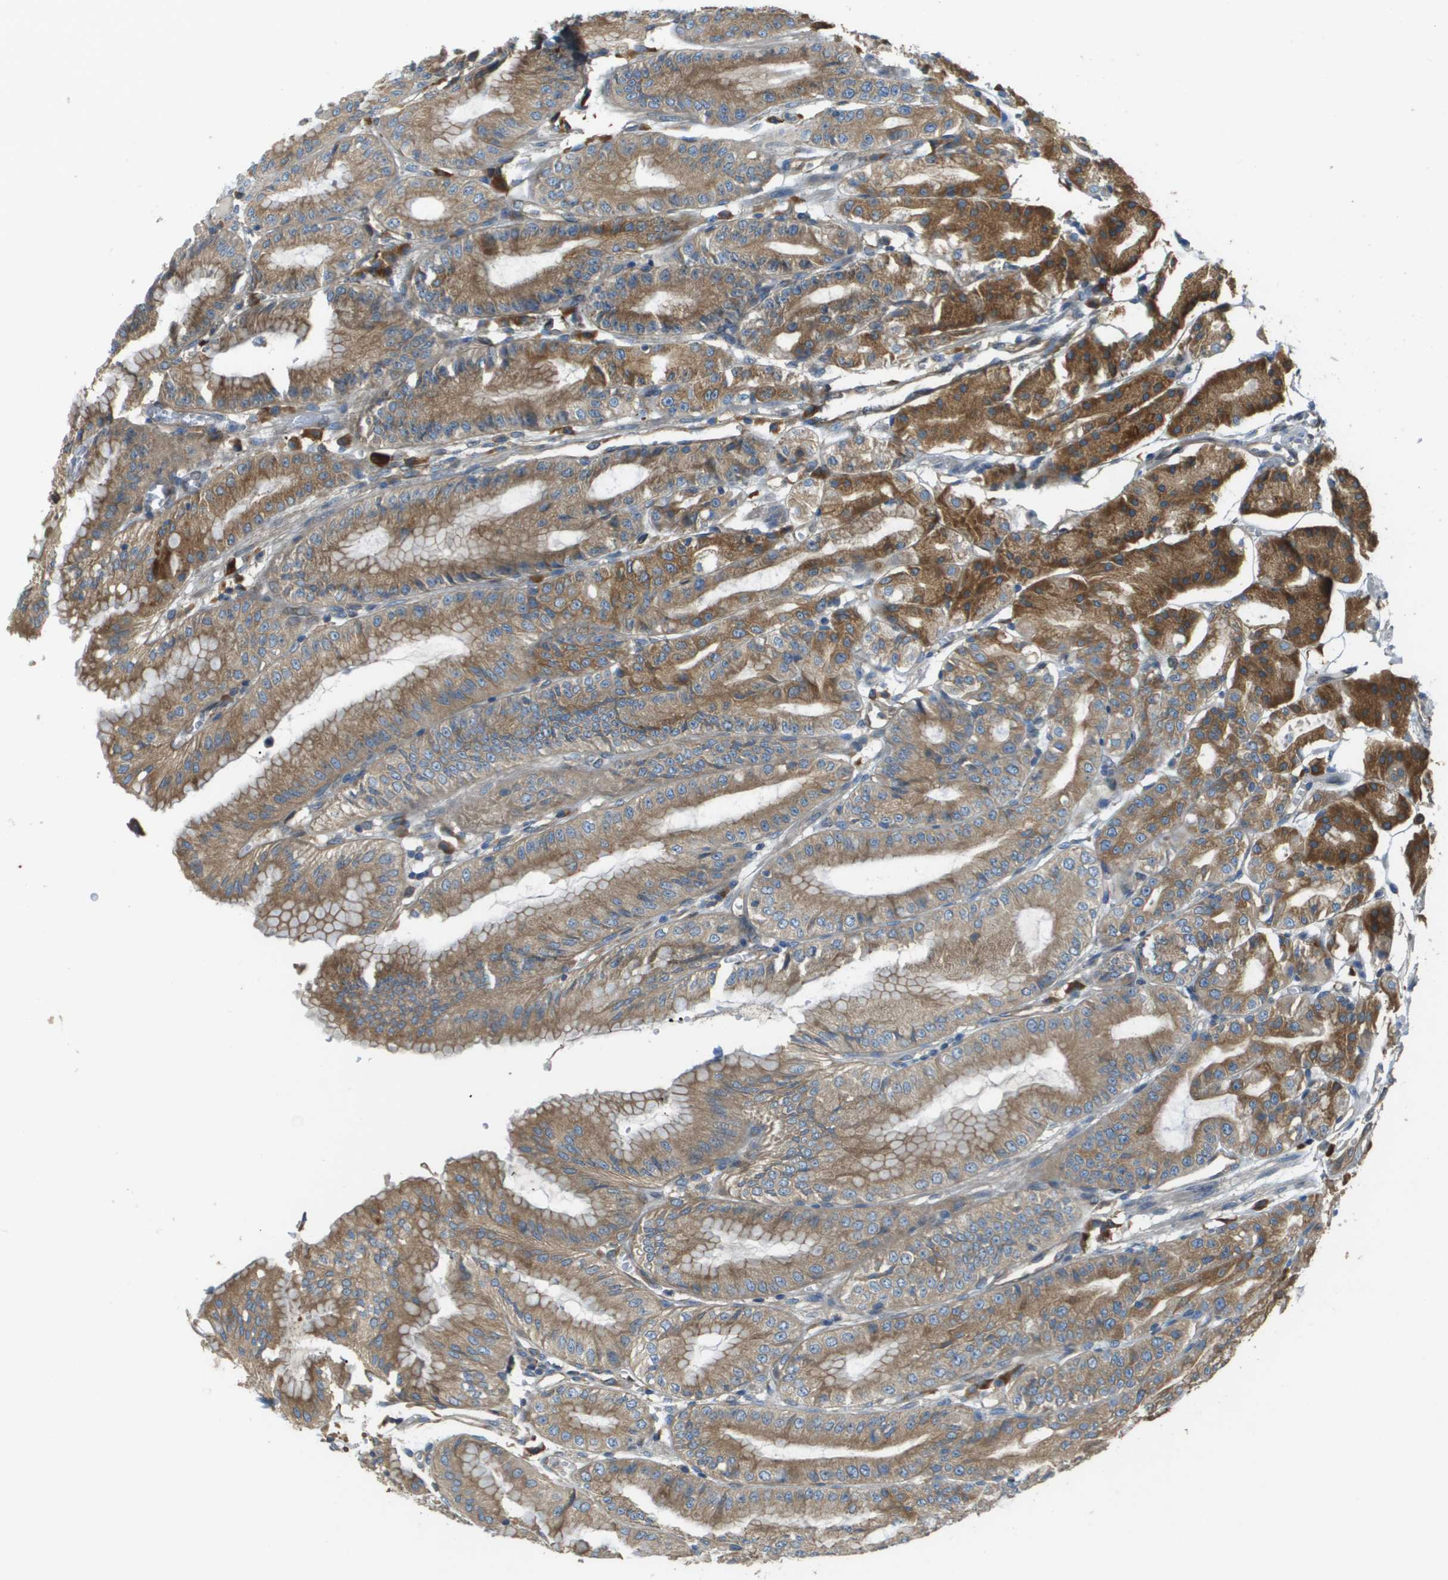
{"staining": {"intensity": "moderate", "quantity": "25%-75%", "location": "cytoplasmic/membranous"}, "tissue": "stomach", "cell_type": "Glandular cells", "image_type": "normal", "snomed": [{"axis": "morphology", "description": "Normal tissue, NOS"}, {"axis": "topography", "description": "Stomach, lower"}], "caption": "Protein analysis of normal stomach shows moderate cytoplasmic/membranous positivity in about 25%-75% of glandular cells.", "gene": "DNAJB11", "patient": {"sex": "male", "age": 71}}